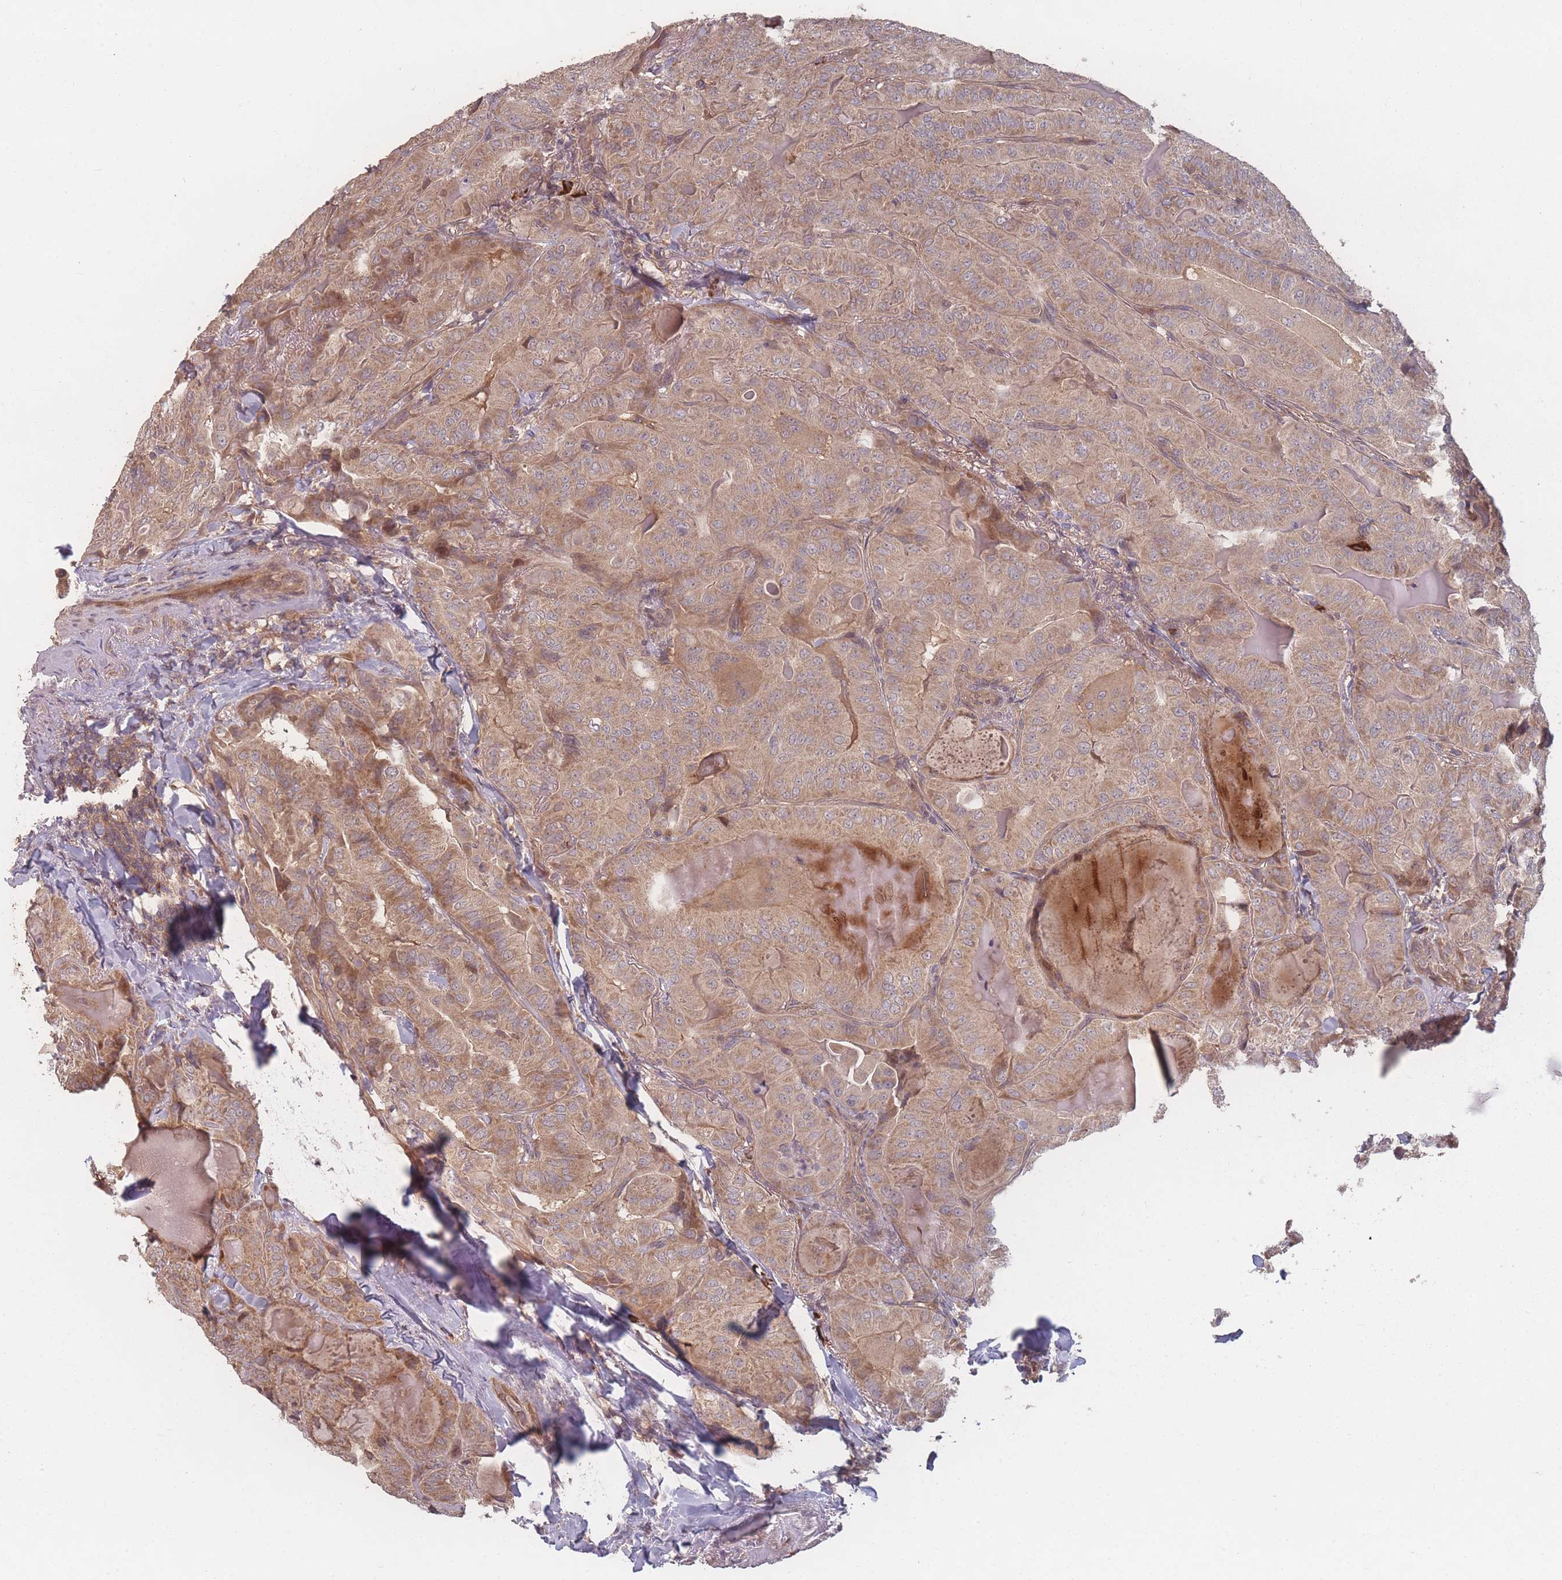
{"staining": {"intensity": "moderate", "quantity": ">75%", "location": "cytoplasmic/membranous"}, "tissue": "thyroid cancer", "cell_type": "Tumor cells", "image_type": "cancer", "snomed": [{"axis": "morphology", "description": "Papillary adenocarcinoma, NOS"}, {"axis": "topography", "description": "Thyroid gland"}], "caption": "High-magnification brightfield microscopy of thyroid papillary adenocarcinoma stained with DAB (brown) and counterstained with hematoxylin (blue). tumor cells exhibit moderate cytoplasmic/membranous positivity is appreciated in approximately>75% of cells.", "gene": "HAGH", "patient": {"sex": "female", "age": 68}}